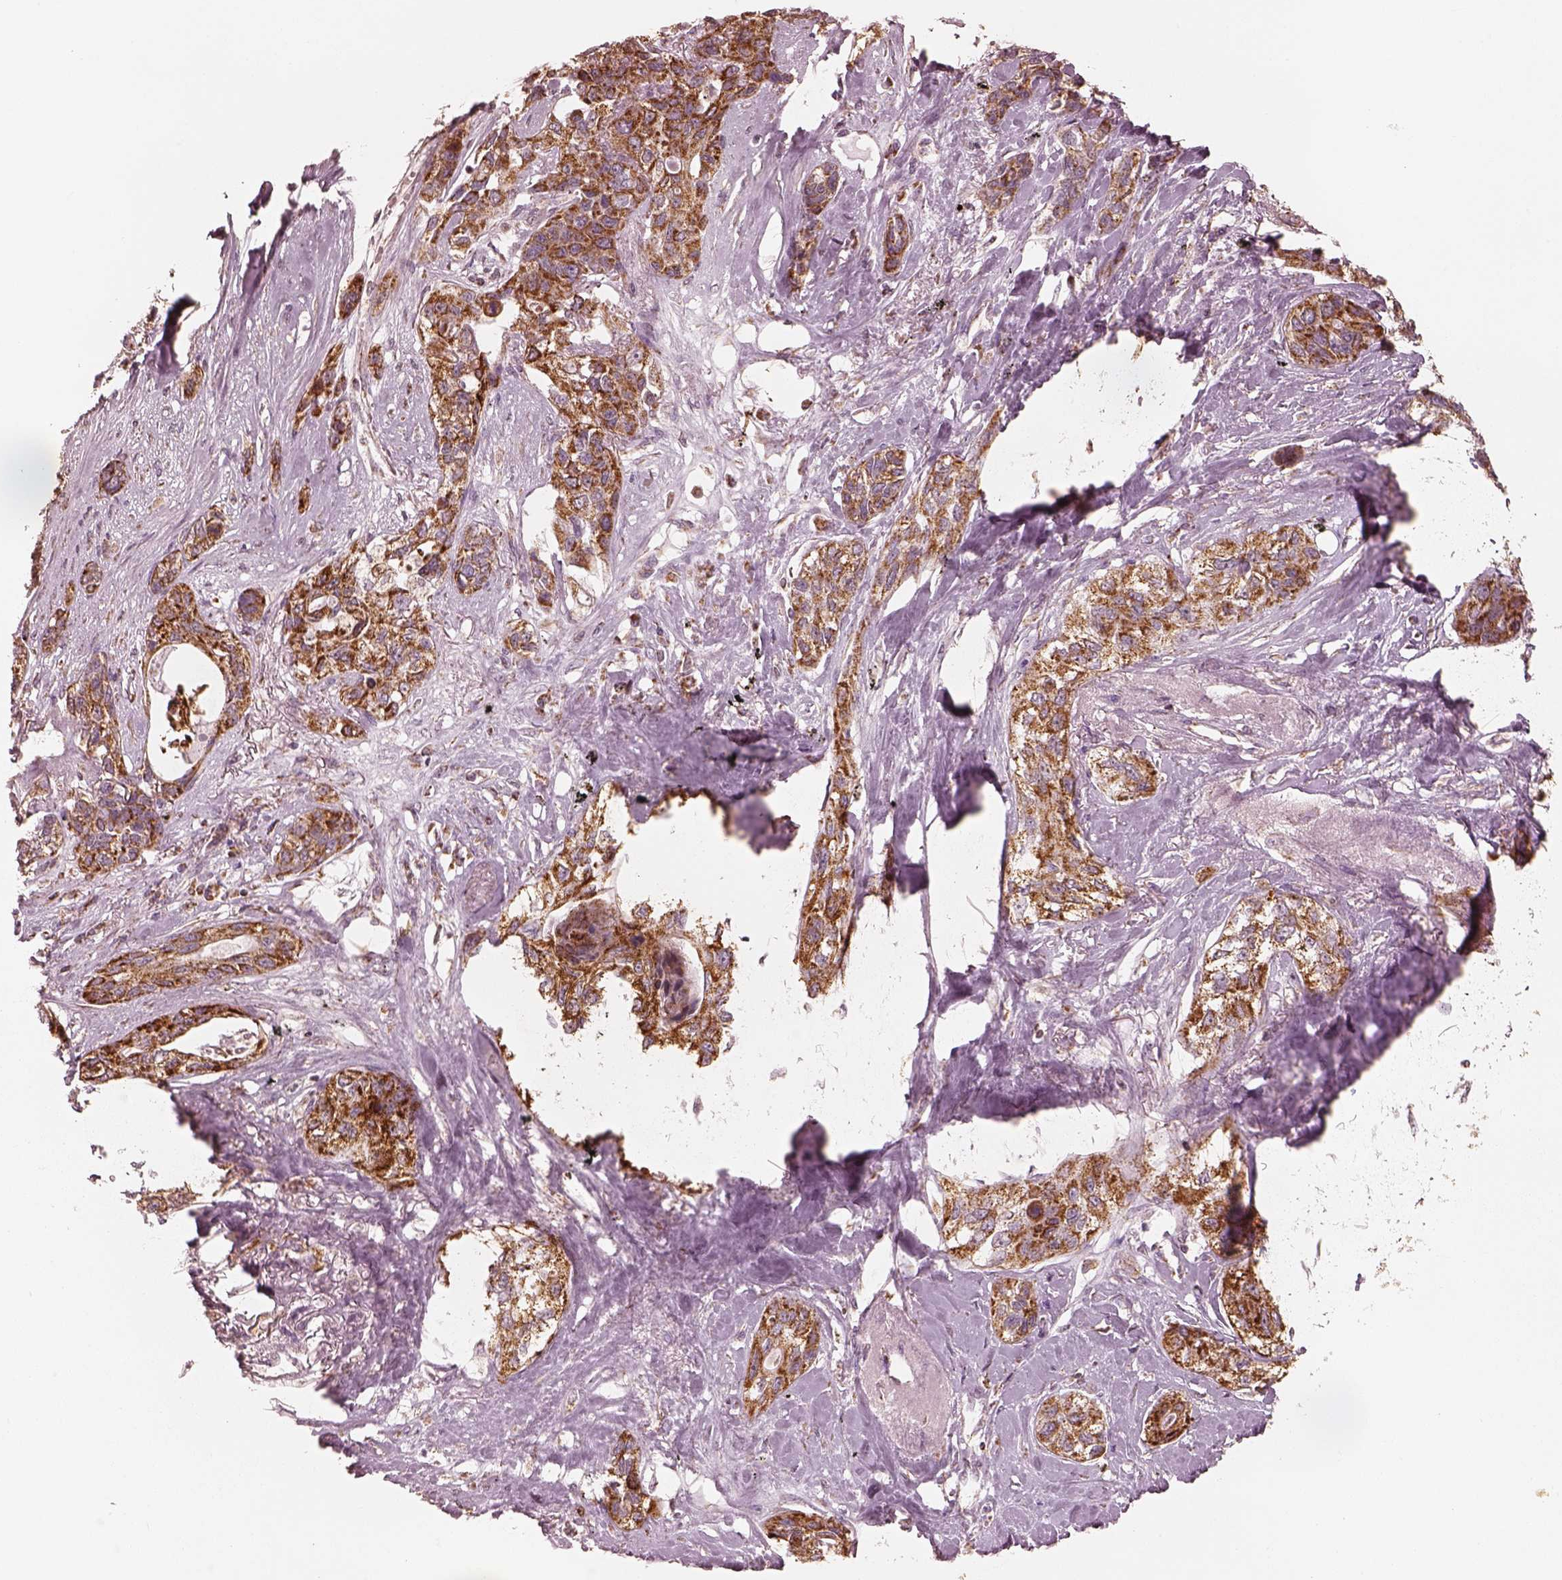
{"staining": {"intensity": "strong", "quantity": ">75%", "location": "cytoplasmic/membranous"}, "tissue": "lung cancer", "cell_type": "Tumor cells", "image_type": "cancer", "snomed": [{"axis": "morphology", "description": "Squamous cell carcinoma, NOS"}, {"axis": "topography", "description": "Lung"}], "caption": "Lung cancer stained with immunohistochemistry exhibits strong cytoplasmic/membranous positivity in about >75% of tumor cells.", "gene": "ENTPD6", "patient": {"sex": "female", "age": 70}}